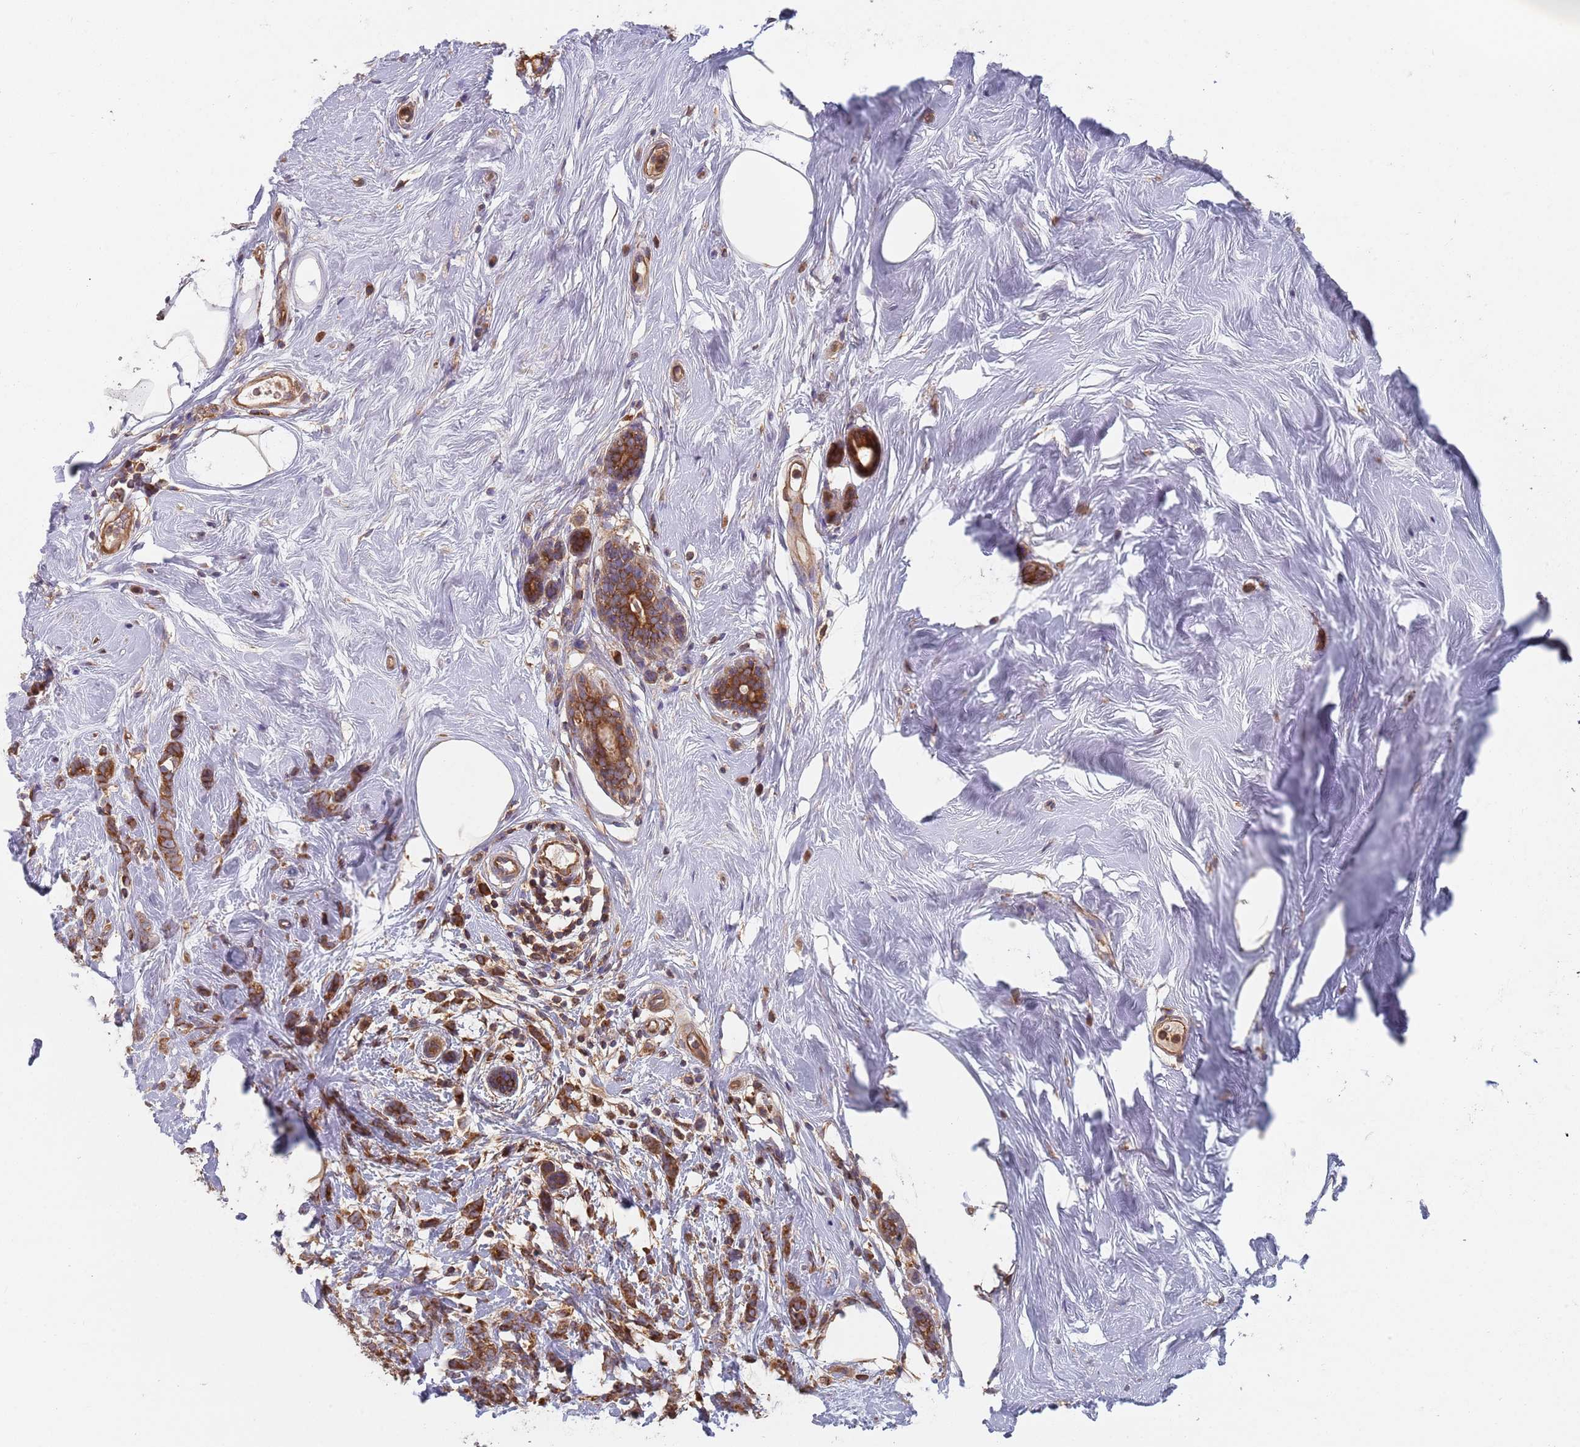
{"staining": {"intensity": "moderate", "quantity": ">75%", "location": "cytoplasmic/membranous"}, "tissue": "breast cancer", "cell_type": "Tumor cells", "image_type": "cancer", "snomed": [{"axis": "morphology", "description": "Lobular carcinoma"}, {"axis": "topography", "description": "Breast"}], "caption": "Protein staining of breast cancer (lobular carcinoma) tissue displays moderate cytoplasmic/membranous expression in about >75% of tumor cells. (DAB (3,3'-diaminobenzidine) = brown stain, brightfield microscopy at high magnification).", "gene": "GDI2", "patient": {"sex": "female", "age": 58}}